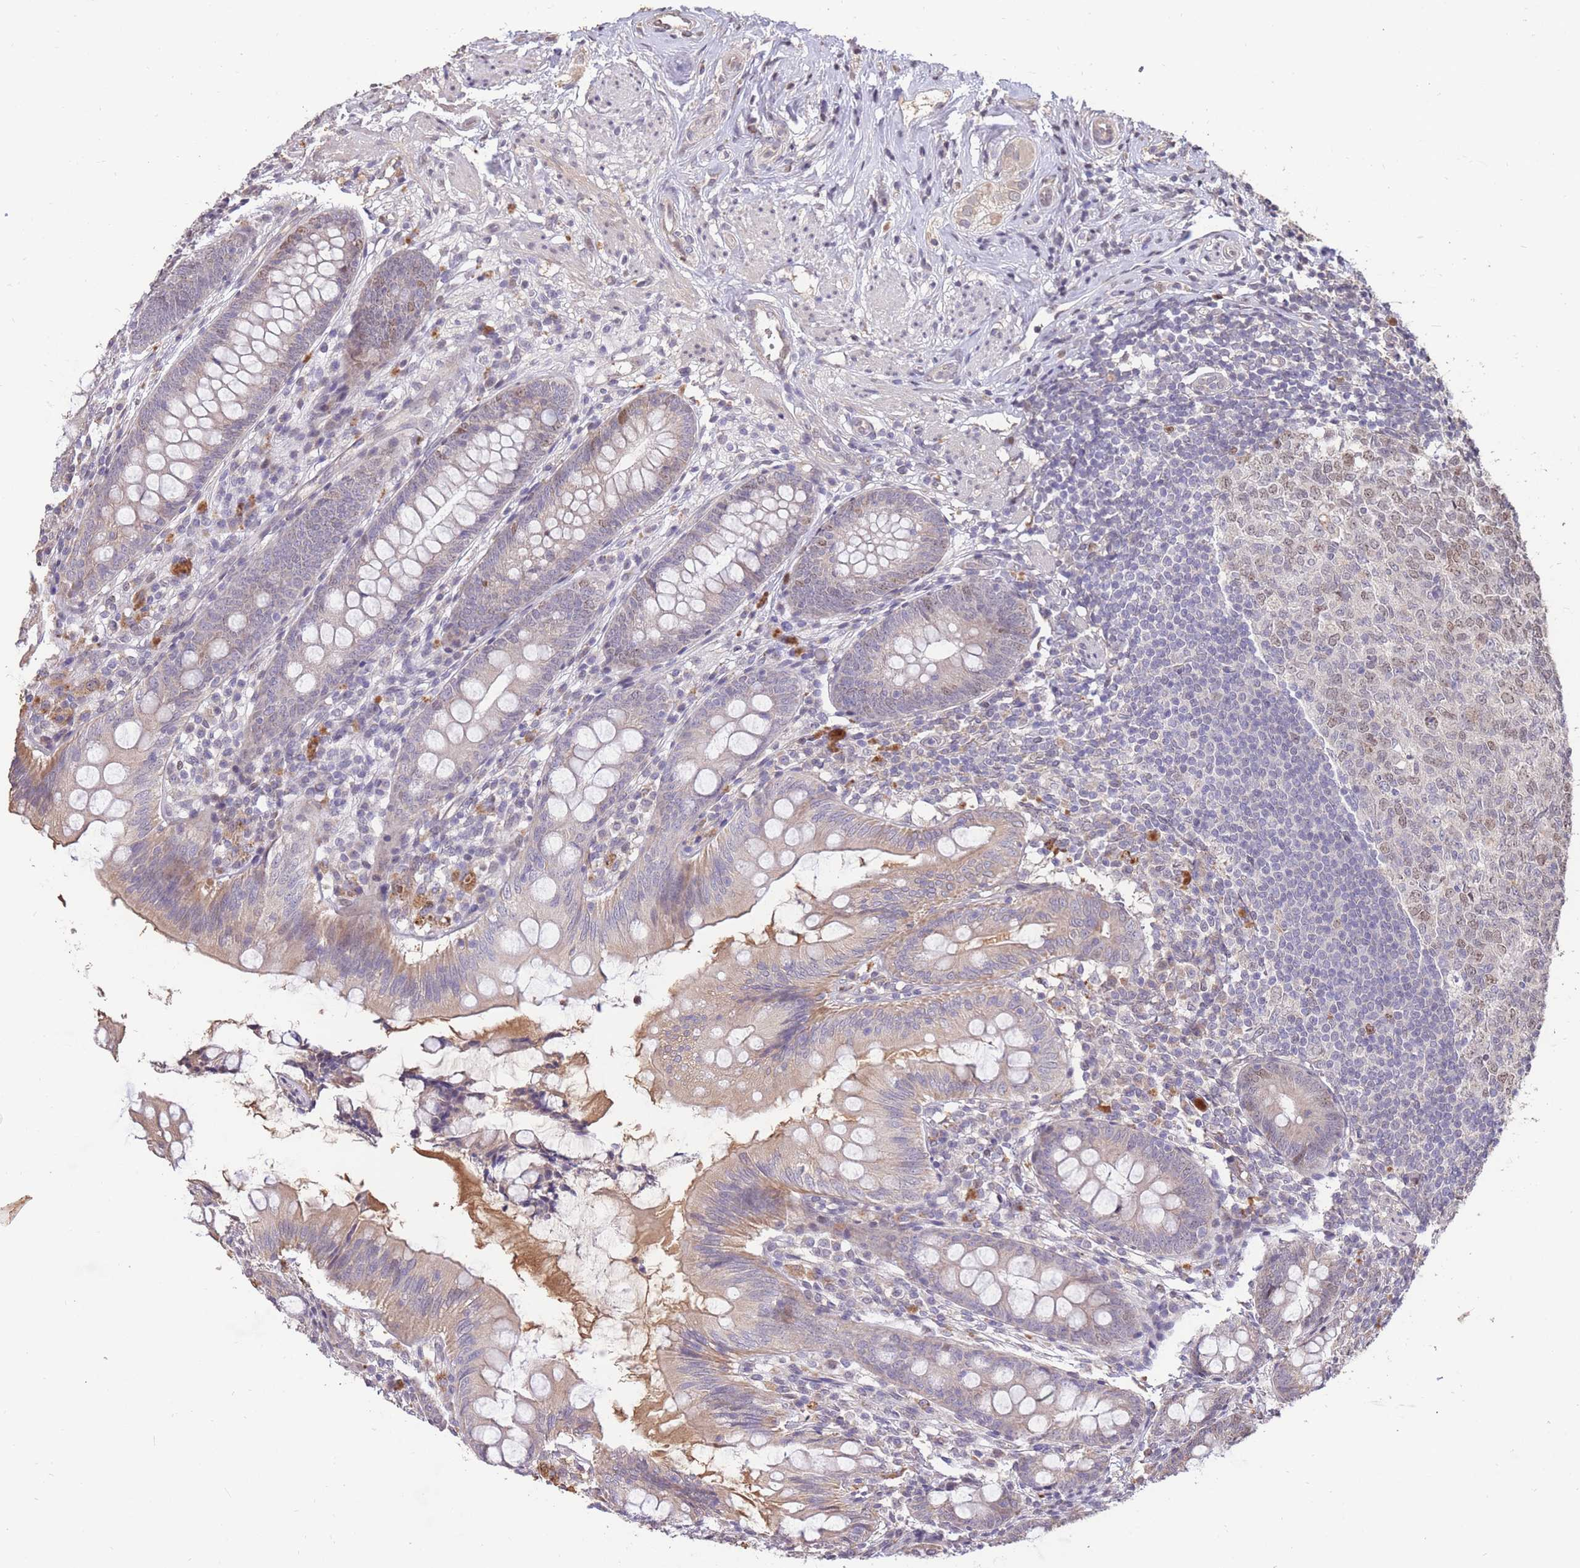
{"staining": {"intensity": "weak", "quantity": "<25%", "location": "cytoplasmic/membranous"}, "tissue": "appendix", "cell_type": "Glandular cells", "image_type": "normal", "snomed": [{"axis": "morphology", "description": "Normal tissue, NOS"}, {"axis": "topography", "description": "Appendix"}], "caption": "This is a histopathology image of immunohistochemistry (IHC) staining of benign appendix, which shows no expression in glandular cells.", "gene": "RGS14", "patient": {"sex": "female", "age": 51}}